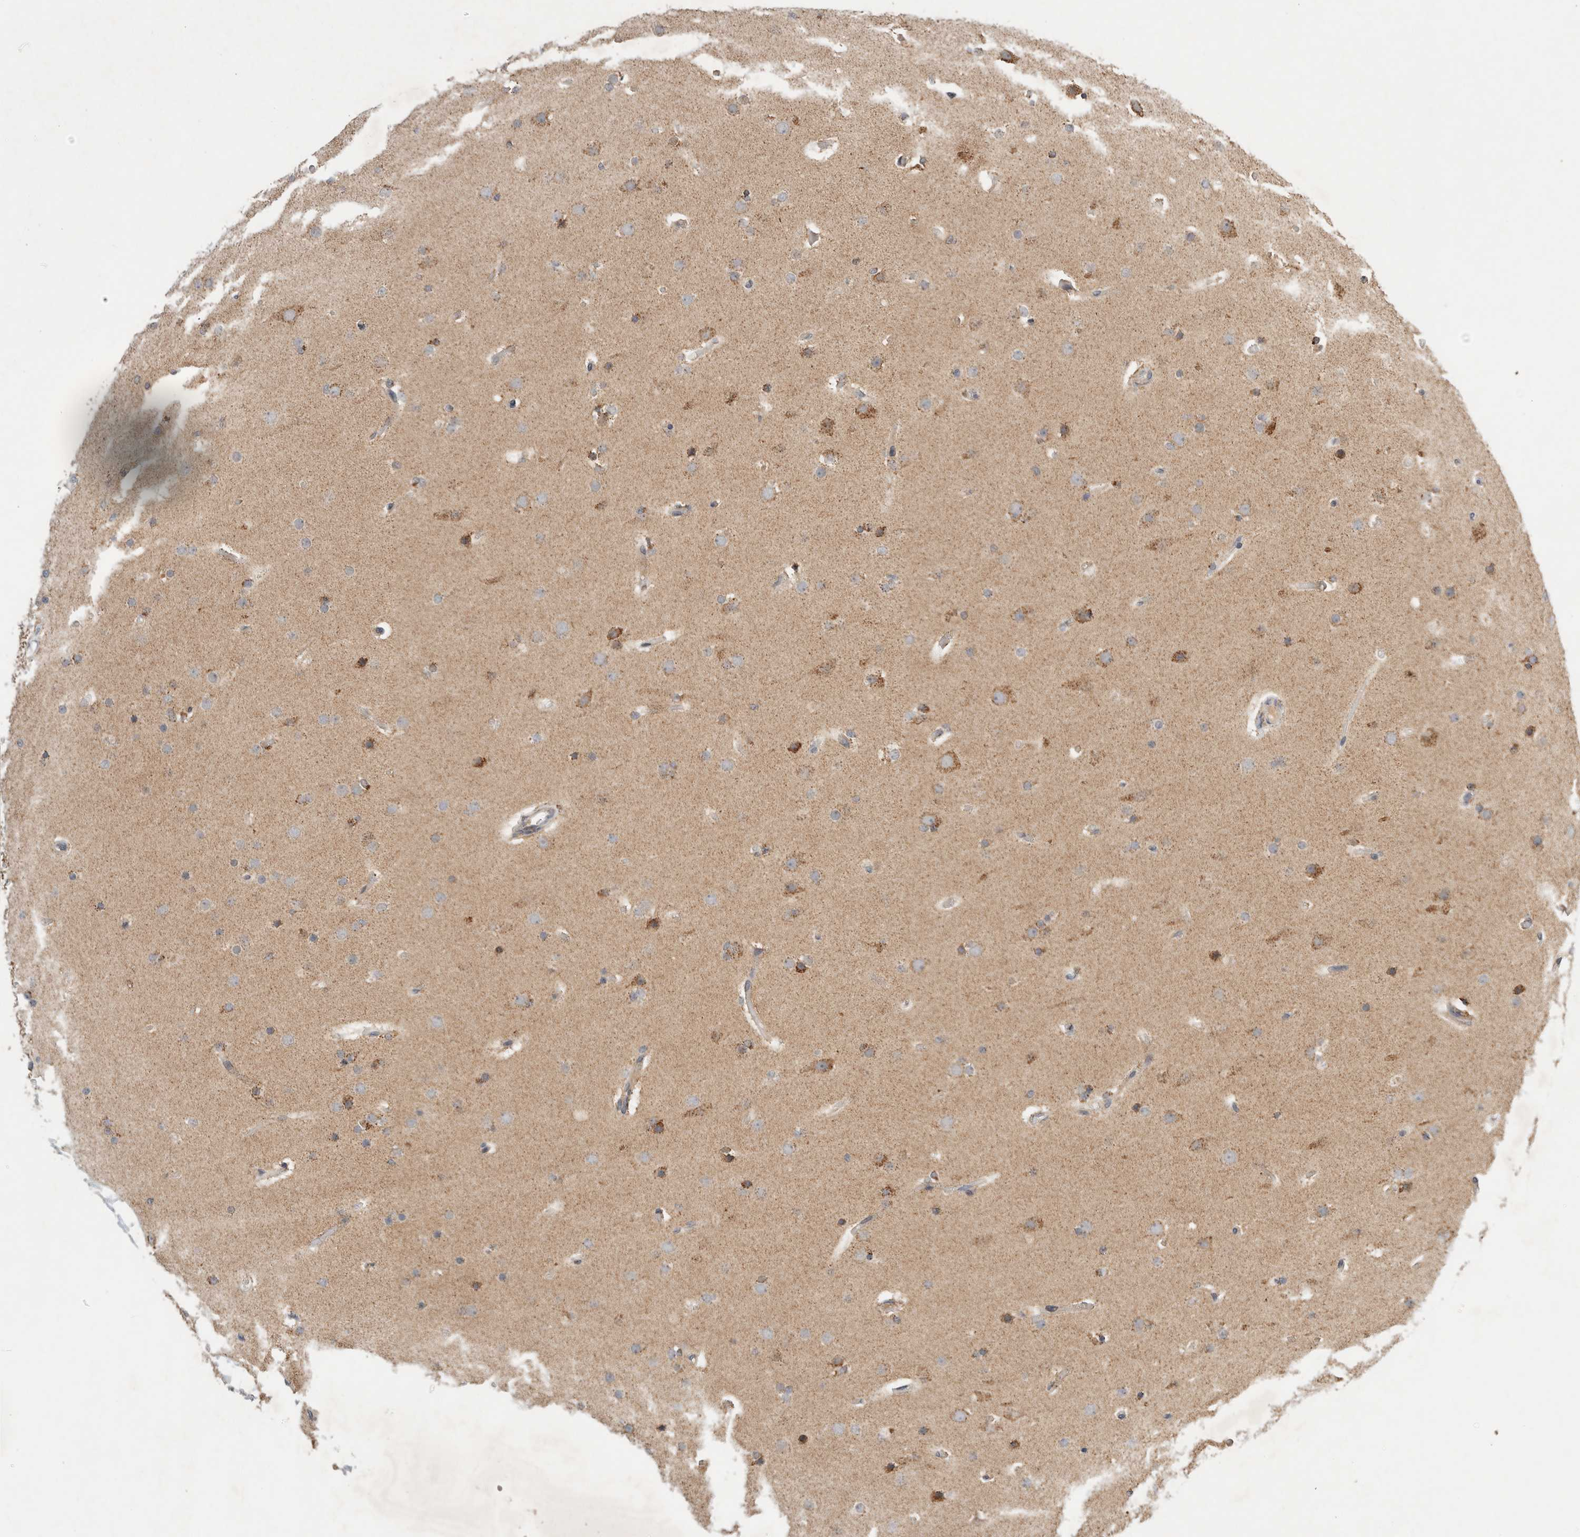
{"staining": {"intensity": "weak", "quantity": "<25%", "location": "cytoplasmic/membranous"}, "tissue": "glioma", "cell_type": "Tumor cells", "image_type": "cancer", "snomed": [{"axis": "morphology", "description": "Glioma, malignant, High grade"}, {"axis": "topography", "description": "Cerebral cortex"}], "caption": "Immunohistochemistry (IHC) of malignant glioma (high-grade) exhibits no expression in tumor cells.", "gene": "AMPD1", "patient": {"sex": "female", "age": 36}}